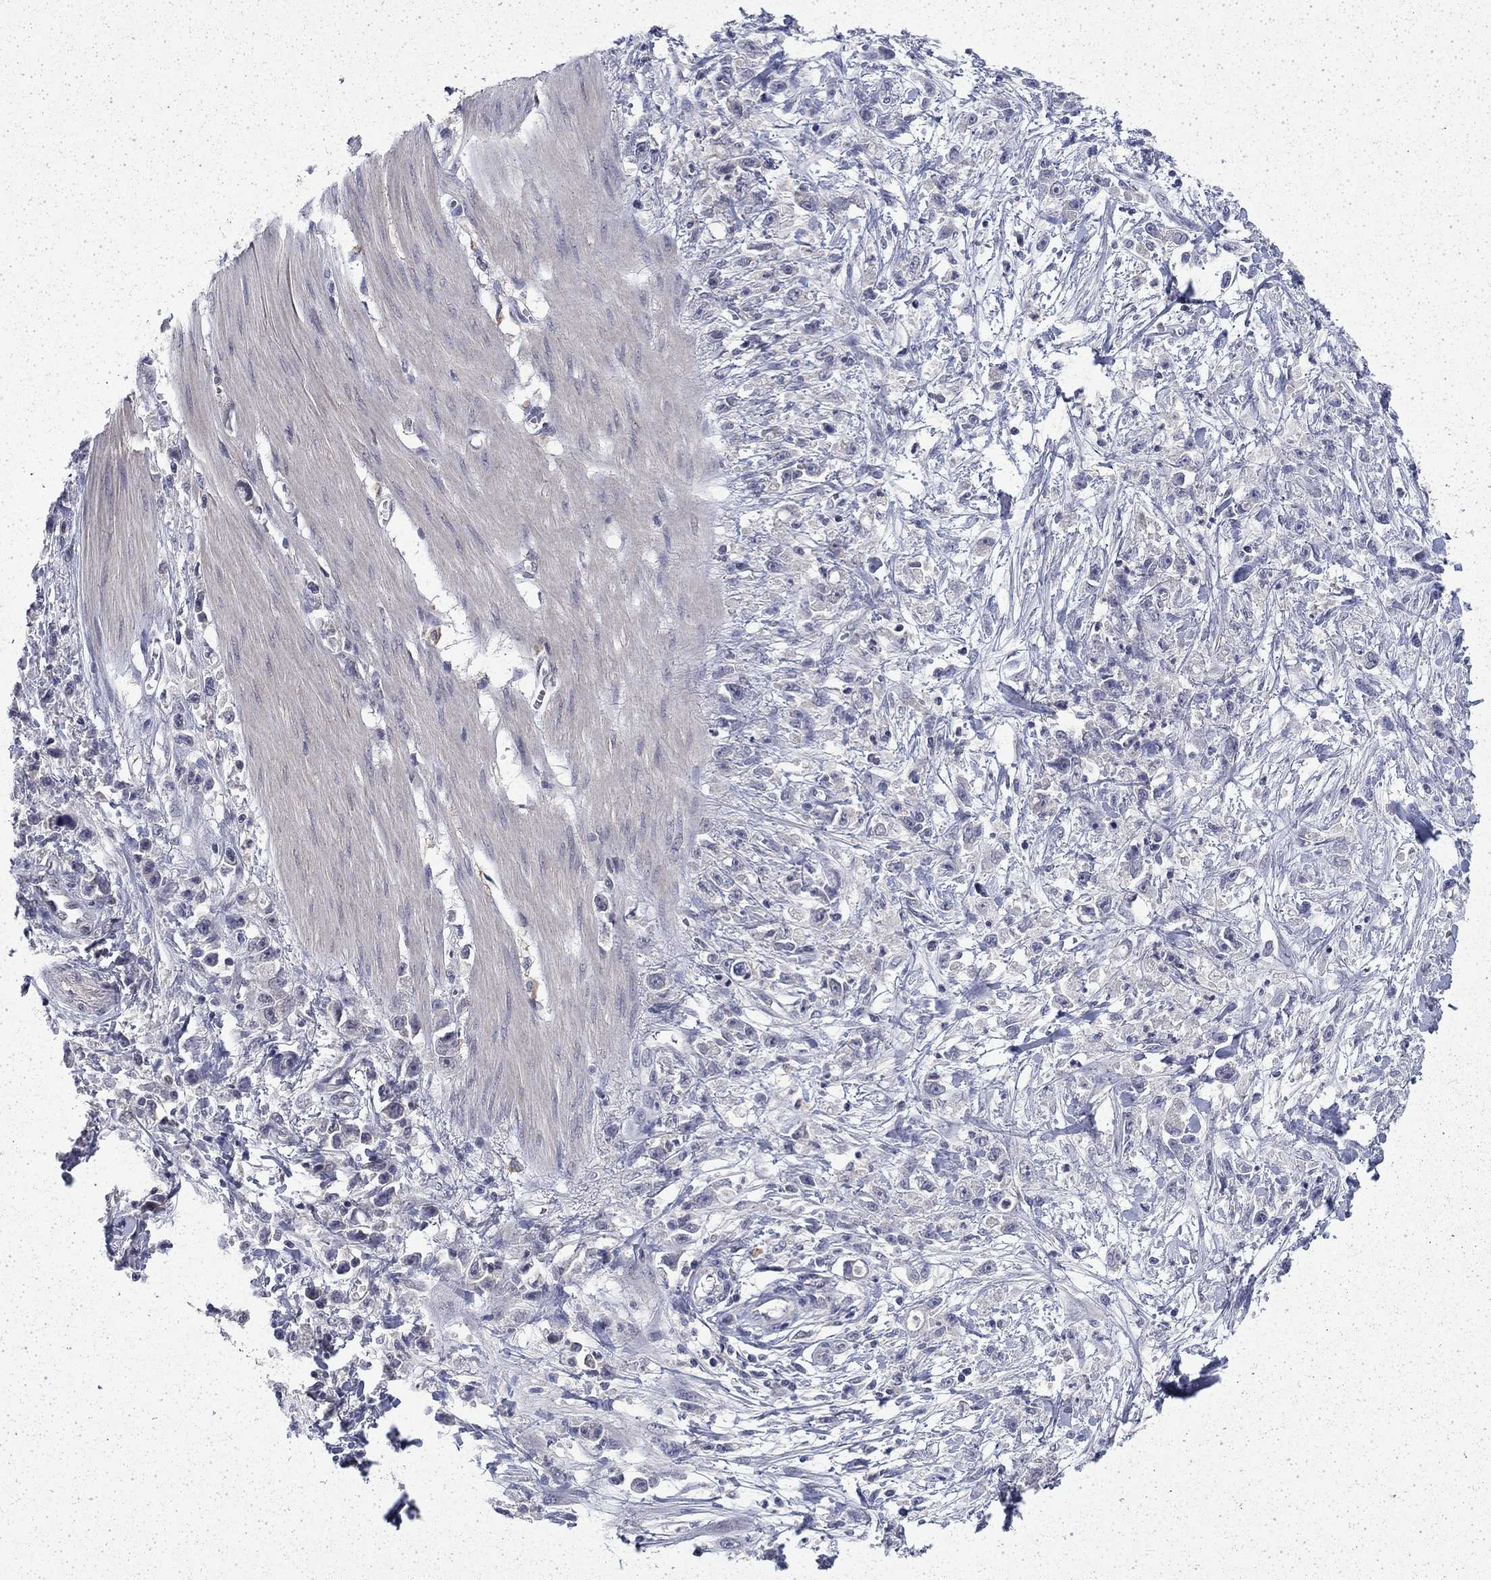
{"staining": {"intensity": "negative", "quantity": "none", "location": "none"}, "tissue": "stomach cancer", "cell_type": "Tumor cells", "image_type": "cancer", "snomed": [{"axis": "morphology", "description": "Adenocarcinoma, NOS"}, {"axis": "topography", "description": "Stomach"}], "caption": "The immunohistochemistry (IHC) image has no significant positivity in tumor cells of adenocarcinoma (stomach) tissue.", "gene": "CHAT", "patient": {"sex": "female", "age": 59}}